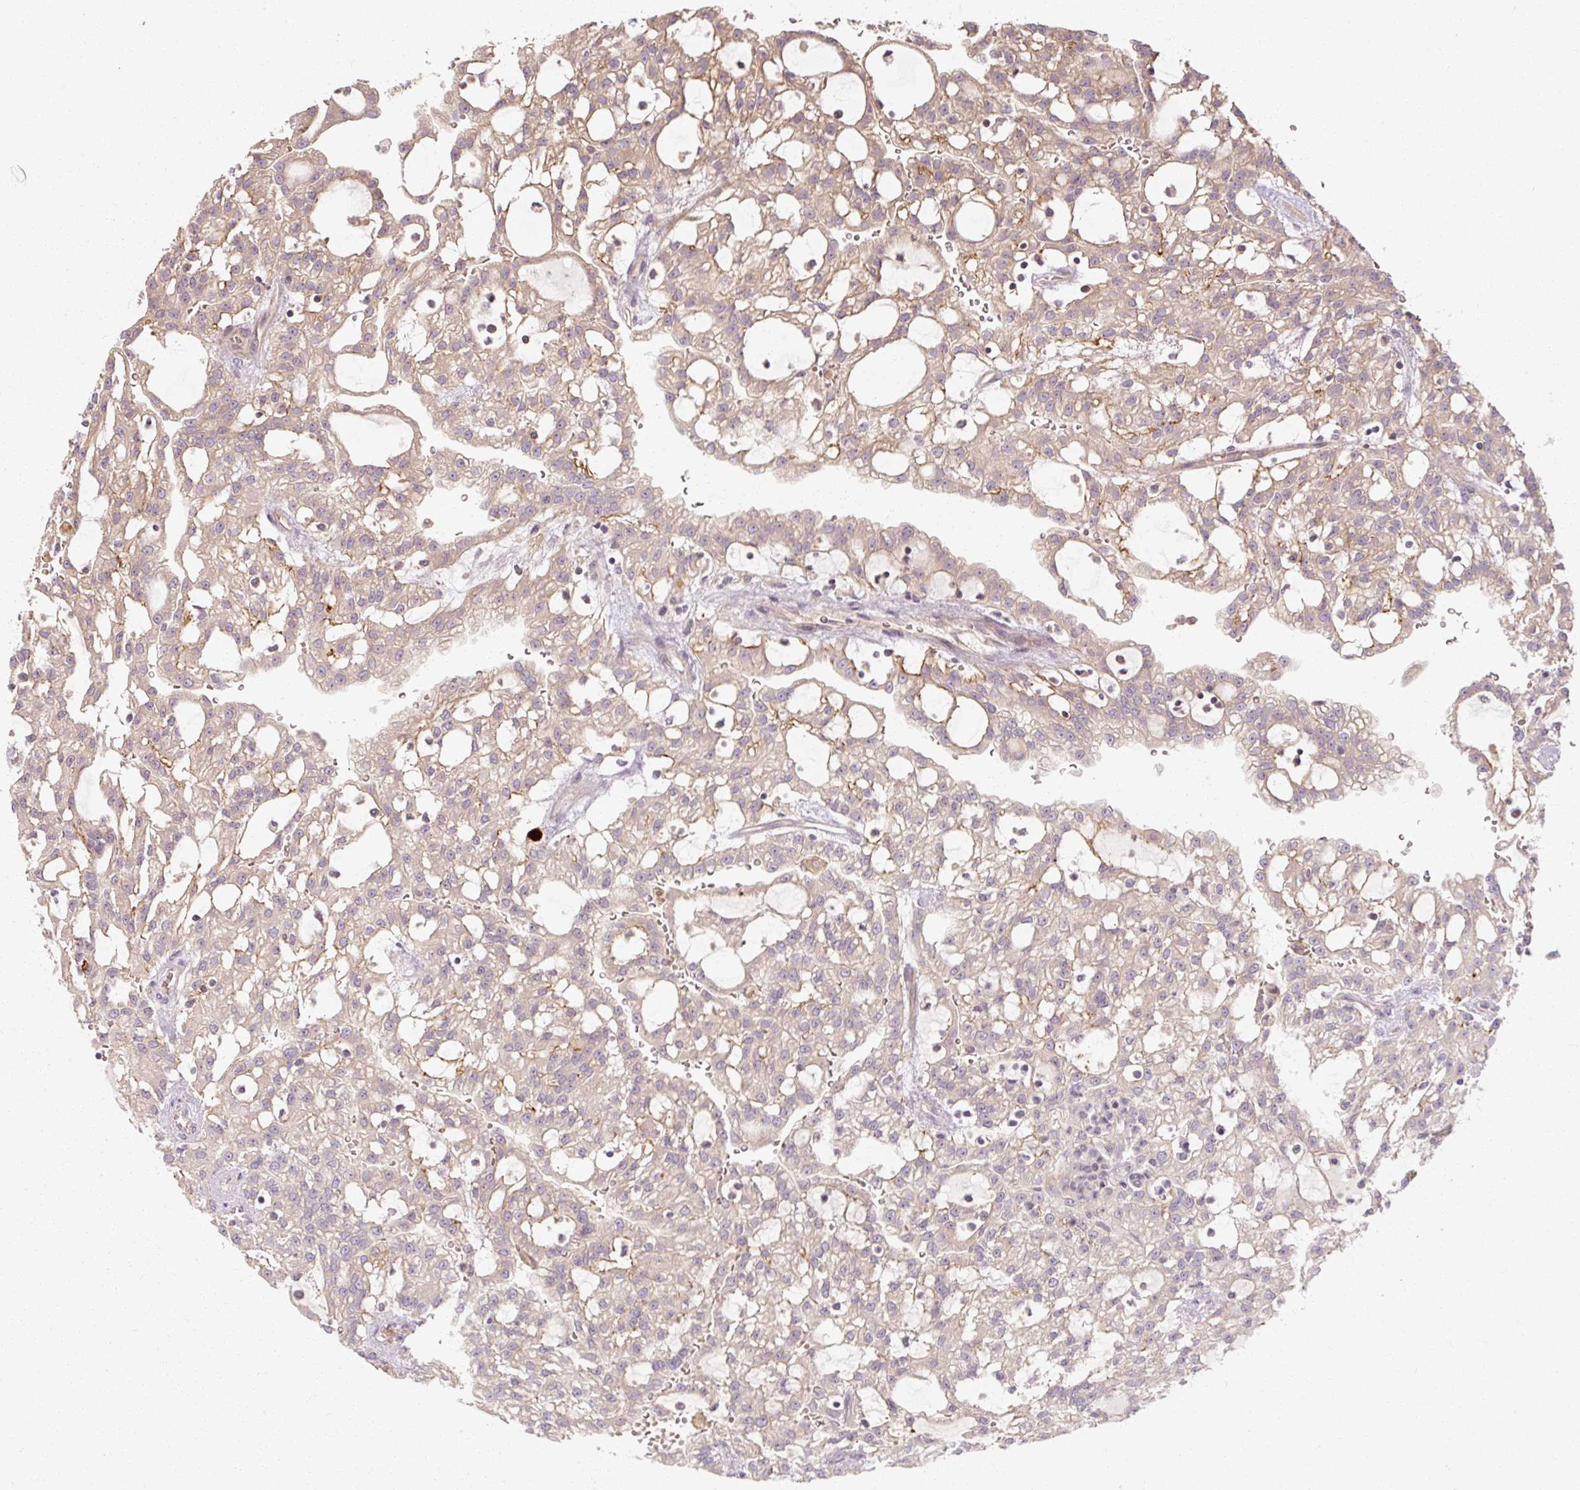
{"staining": {"intensity": "weak", "quantity": "<25%", "location": "cytoplasmic/membranous"}, "tissue": "renal cancer", "cell_type": "Tumor cells", "image_type": "cancer", "snomed": [{"axis": "morphology", "description": "Adenocarcinoma, NOS"}, {"axis": "topography", "description": "Kidney"}], "caption": "IHC of renal adenocarcinoma displays no positivity in tumor cells.", "gene": "RB1CC1", "patient": {"sex": "male", "age": 63}}